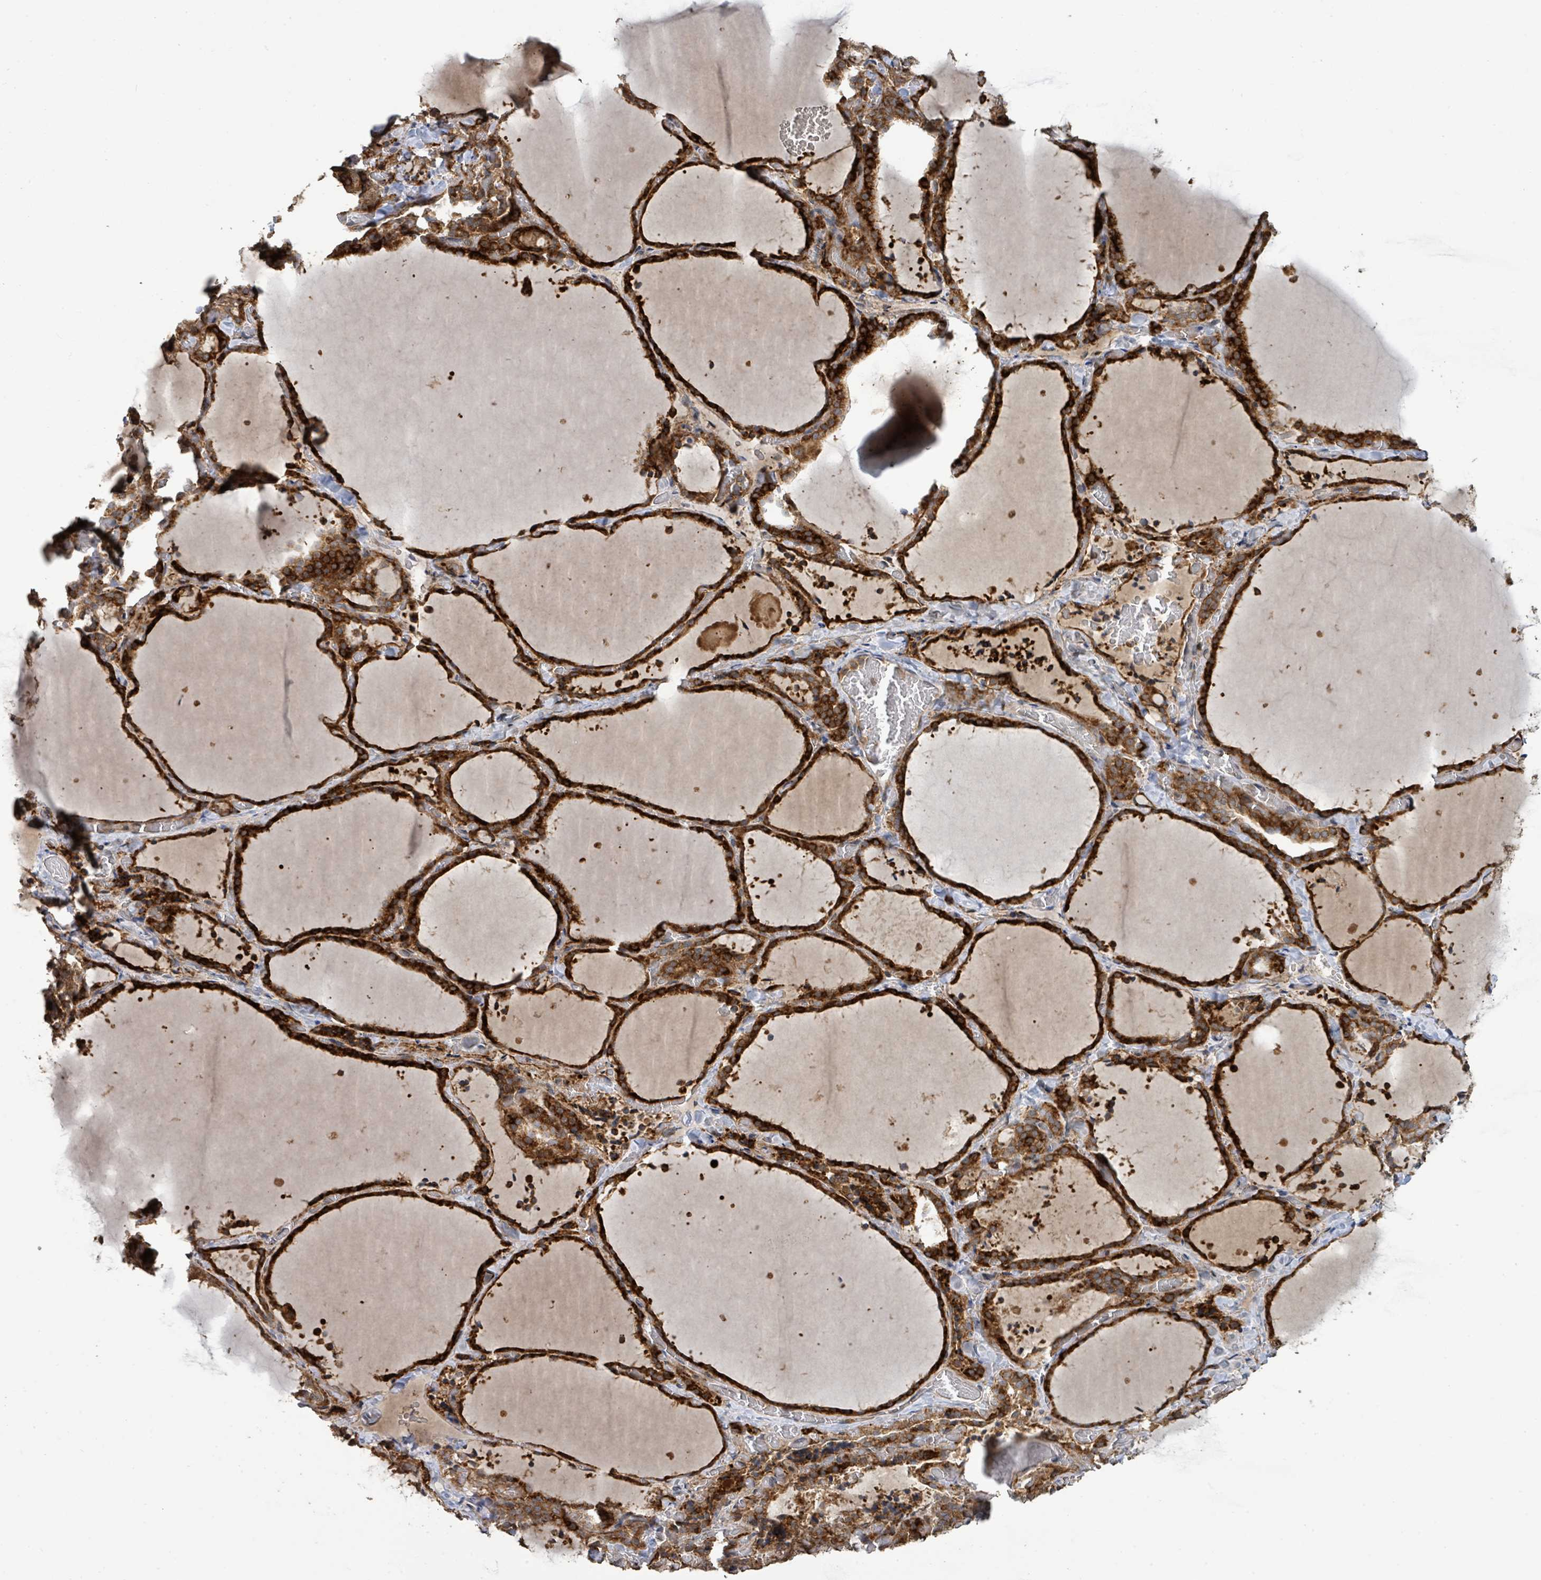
{"staining": {"intensity": "strong", "quantity": ">75%", "location": "cytoplasmic/membranous"}, "tissue": "thyroid gland", "cell_type": "Glandular cells", "image_type": "normal", "snomed": [{"axis": "morphology", "description": "Normal tissue, NOS"}, {"axis": "topography", "description": "Thyroid gland"}], "caption": "A brown stain labels strong cytoplasmic/membranous expression of a protein in glandular cells of unremarkable thyroid gland.", "gene": "STARD4", "patient": {"sex": "female", "age": 22}}